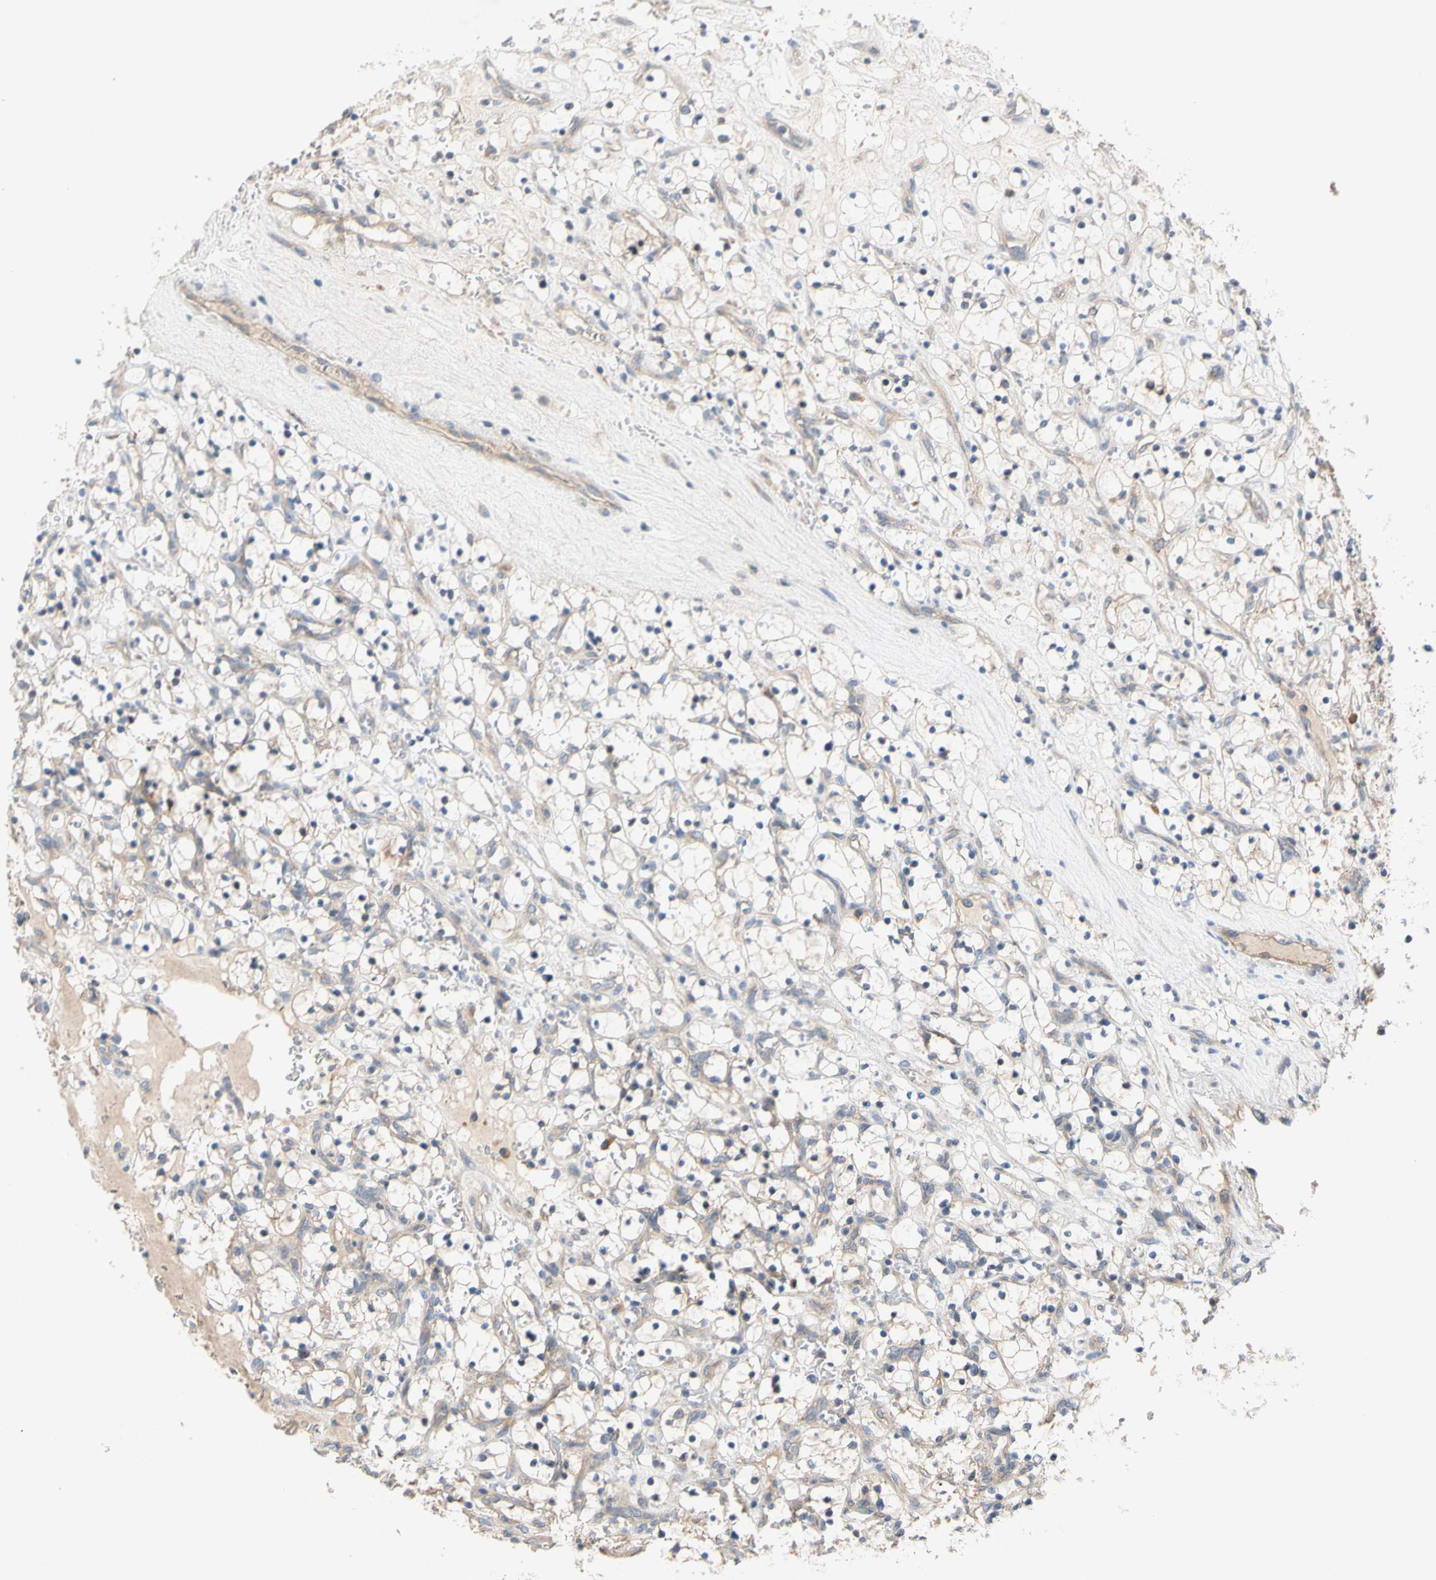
{"staining": {"intensity": "negative", "quantity": "none", "location": "none"}, "tissue": "renal cancer", "cell_type": "Tumor cells", "image_type": "cancer", "snomed": [{"axis": "morphology", "description": "Adenocarcinoma, NOS"}, {"axis": "topography", "description": "Kidney"}], "caption": "A photomicrograph of human adenocarcinoma (renal) is negative for staining in tumor cells.", "gene": "MBTPS2", "patient": {"sex": "female", "age": 69}}